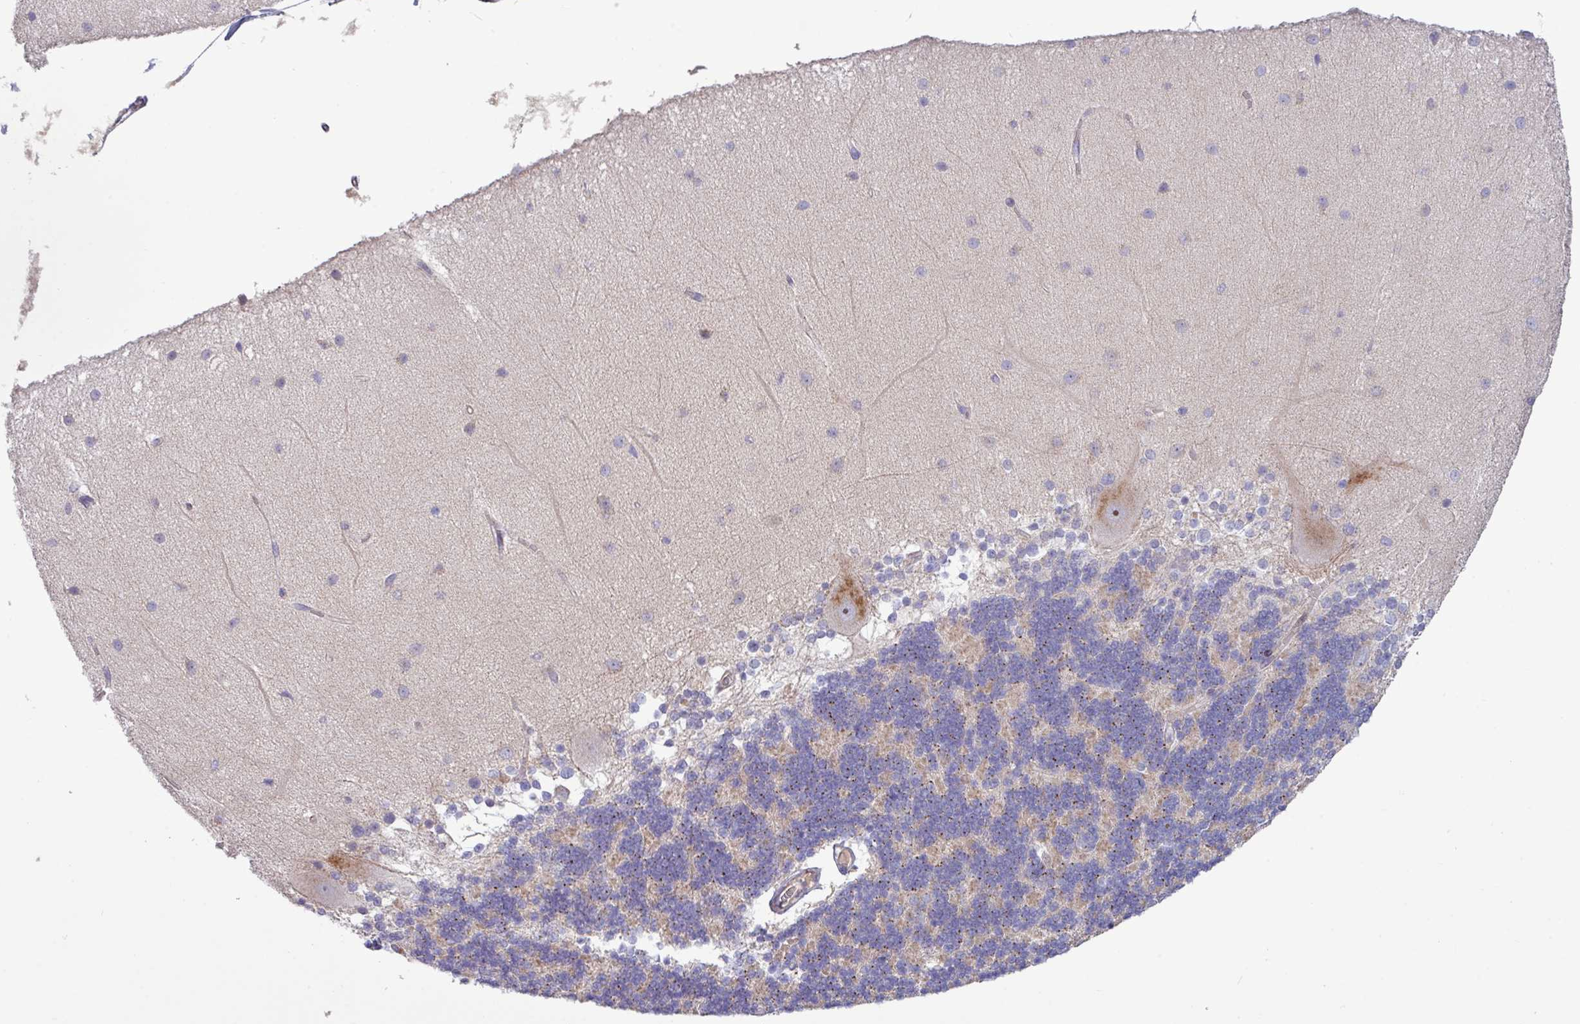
{"staining": {"intensity": "negative", "quantity": "none", "location": "none"}, "tissue": "cerebellum", "cell_type": "Cells in granular layer", "image_type": "normal", "snomed": [{"axis": "morphology", "description": "Normal tissue, NOS"}, {"axis": "topography", "description": "Cerebellum"}], "caption": "Immunohistochemical staining of unremarkable cerebellum reveals no significant expression in cells in granular layer. (DAB immunohistochemistry with hematoxylin counter stain).", "gene": "TNFSF12", "patient": {"sex": "female", "age": 54}}